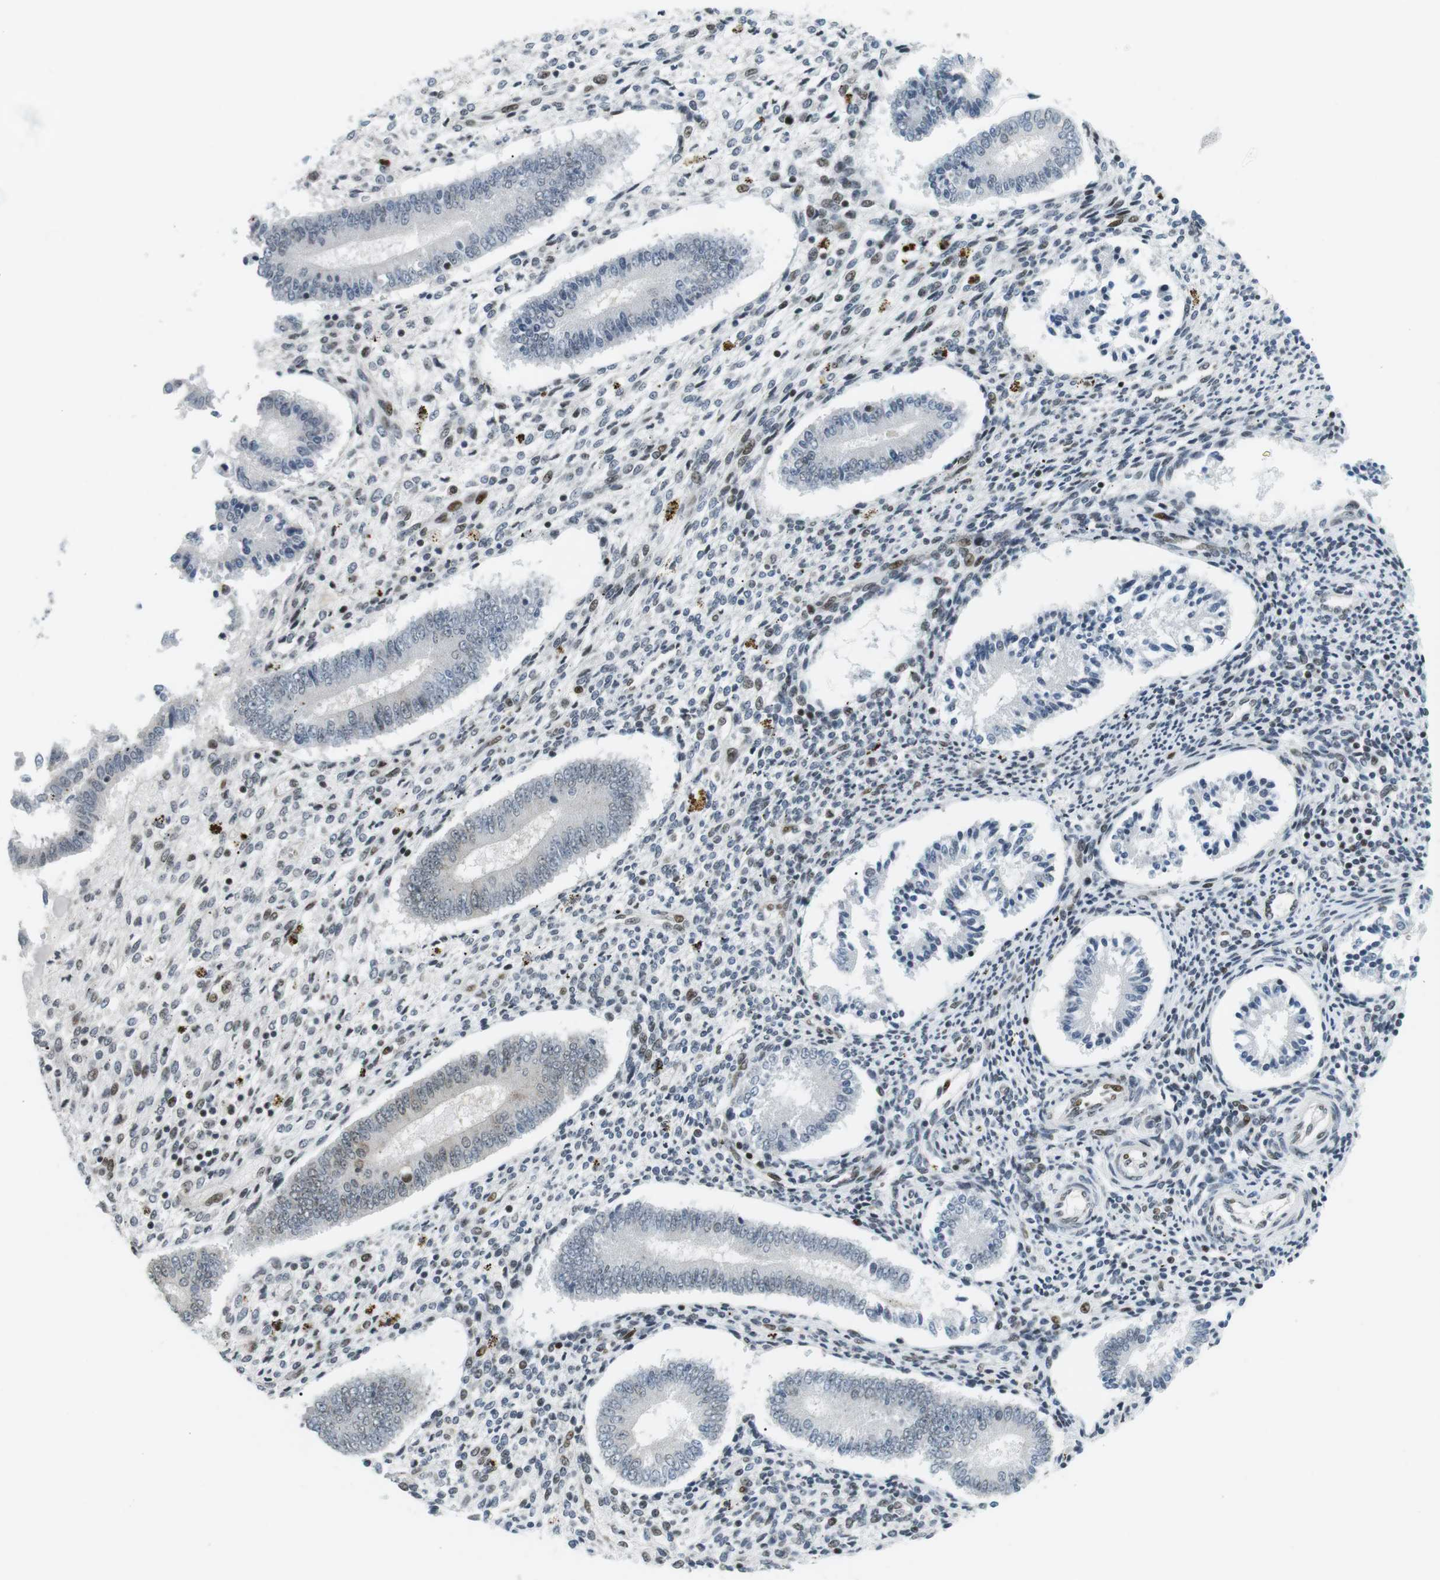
{"staining": {"intensity": "moderate", "quantity": "25%-75%", "location": "nuclear"}, "tissue": "endometrium", "cell_type": "Cells in endometrial stroma", "image_type": "normal", "snomed": [{"axis": "morphology", "description": "Normal tissue, NOS"}, {"axis": "topography", "description": "Endometrium"}], "caption": "Immunohistochemical staining of unremarkable human endometrium reveals moderate nuclear protein expression in approximately 25%-75% of cells in endometrial stroma. (Stains: DAB in brown, nuclei in blue, Microscopy: brightfield microscopy at high magnification).", "gene": "CDC27", "patient": {"sex": "female", "age": 42}}